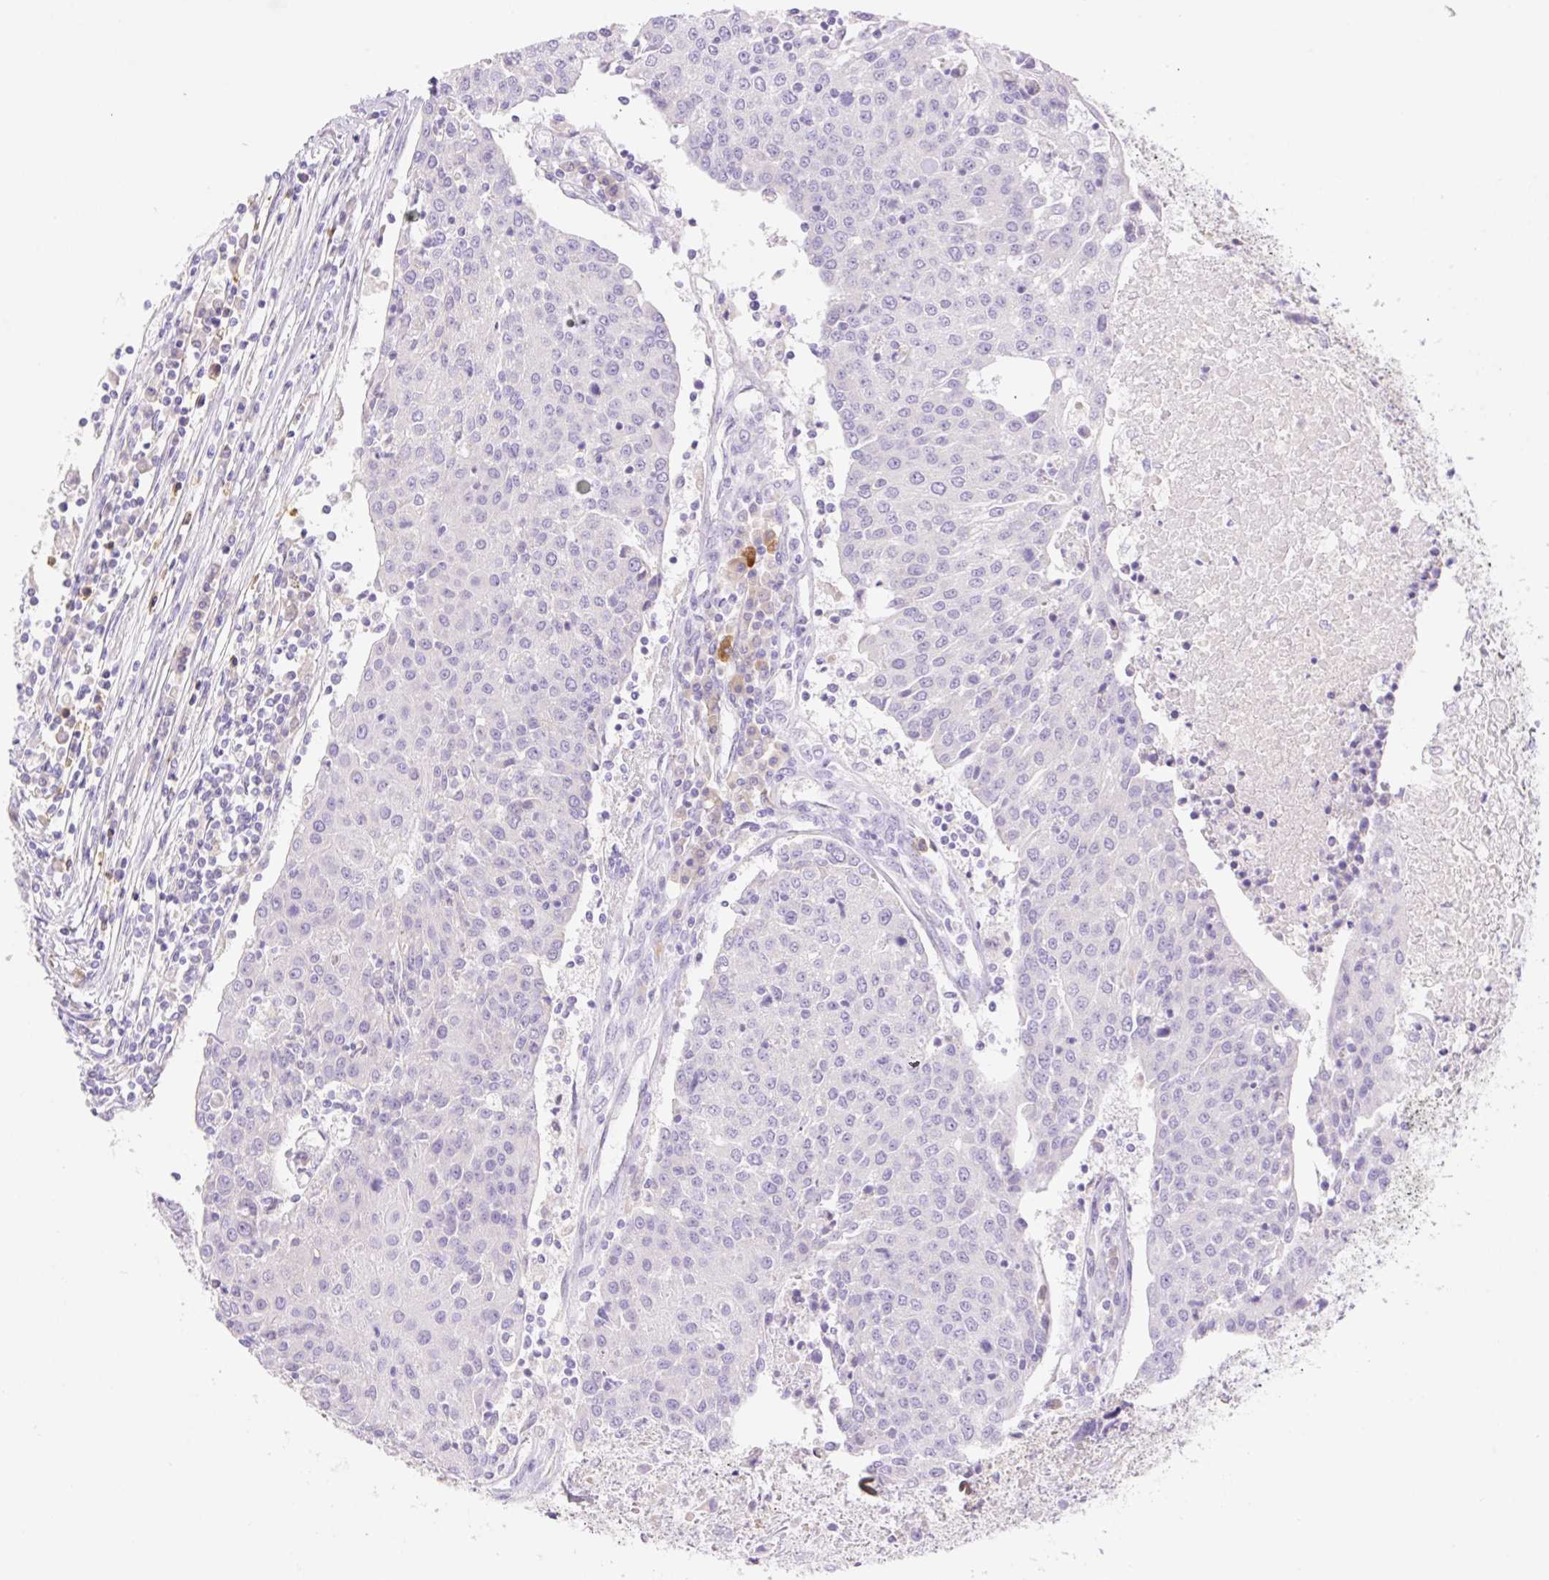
{"staining": {"intensity": "negative", "quantity": "none", "location": "none"}, "tissue": "urothelial cancer", "cell_type": "Tumor cells", "image_type": "cancer", "snomed": [{"axis": "morphology", "description": "Urothelial carcinoma, High grade"}, {"axis": "topography", "description": "Urinary bladder"}], "caption": "Tumor cells are negative for brown protein staining in urothelial cancer.", "gene": "DENND5A", "patient": {"sex": "female", "age": 85}}